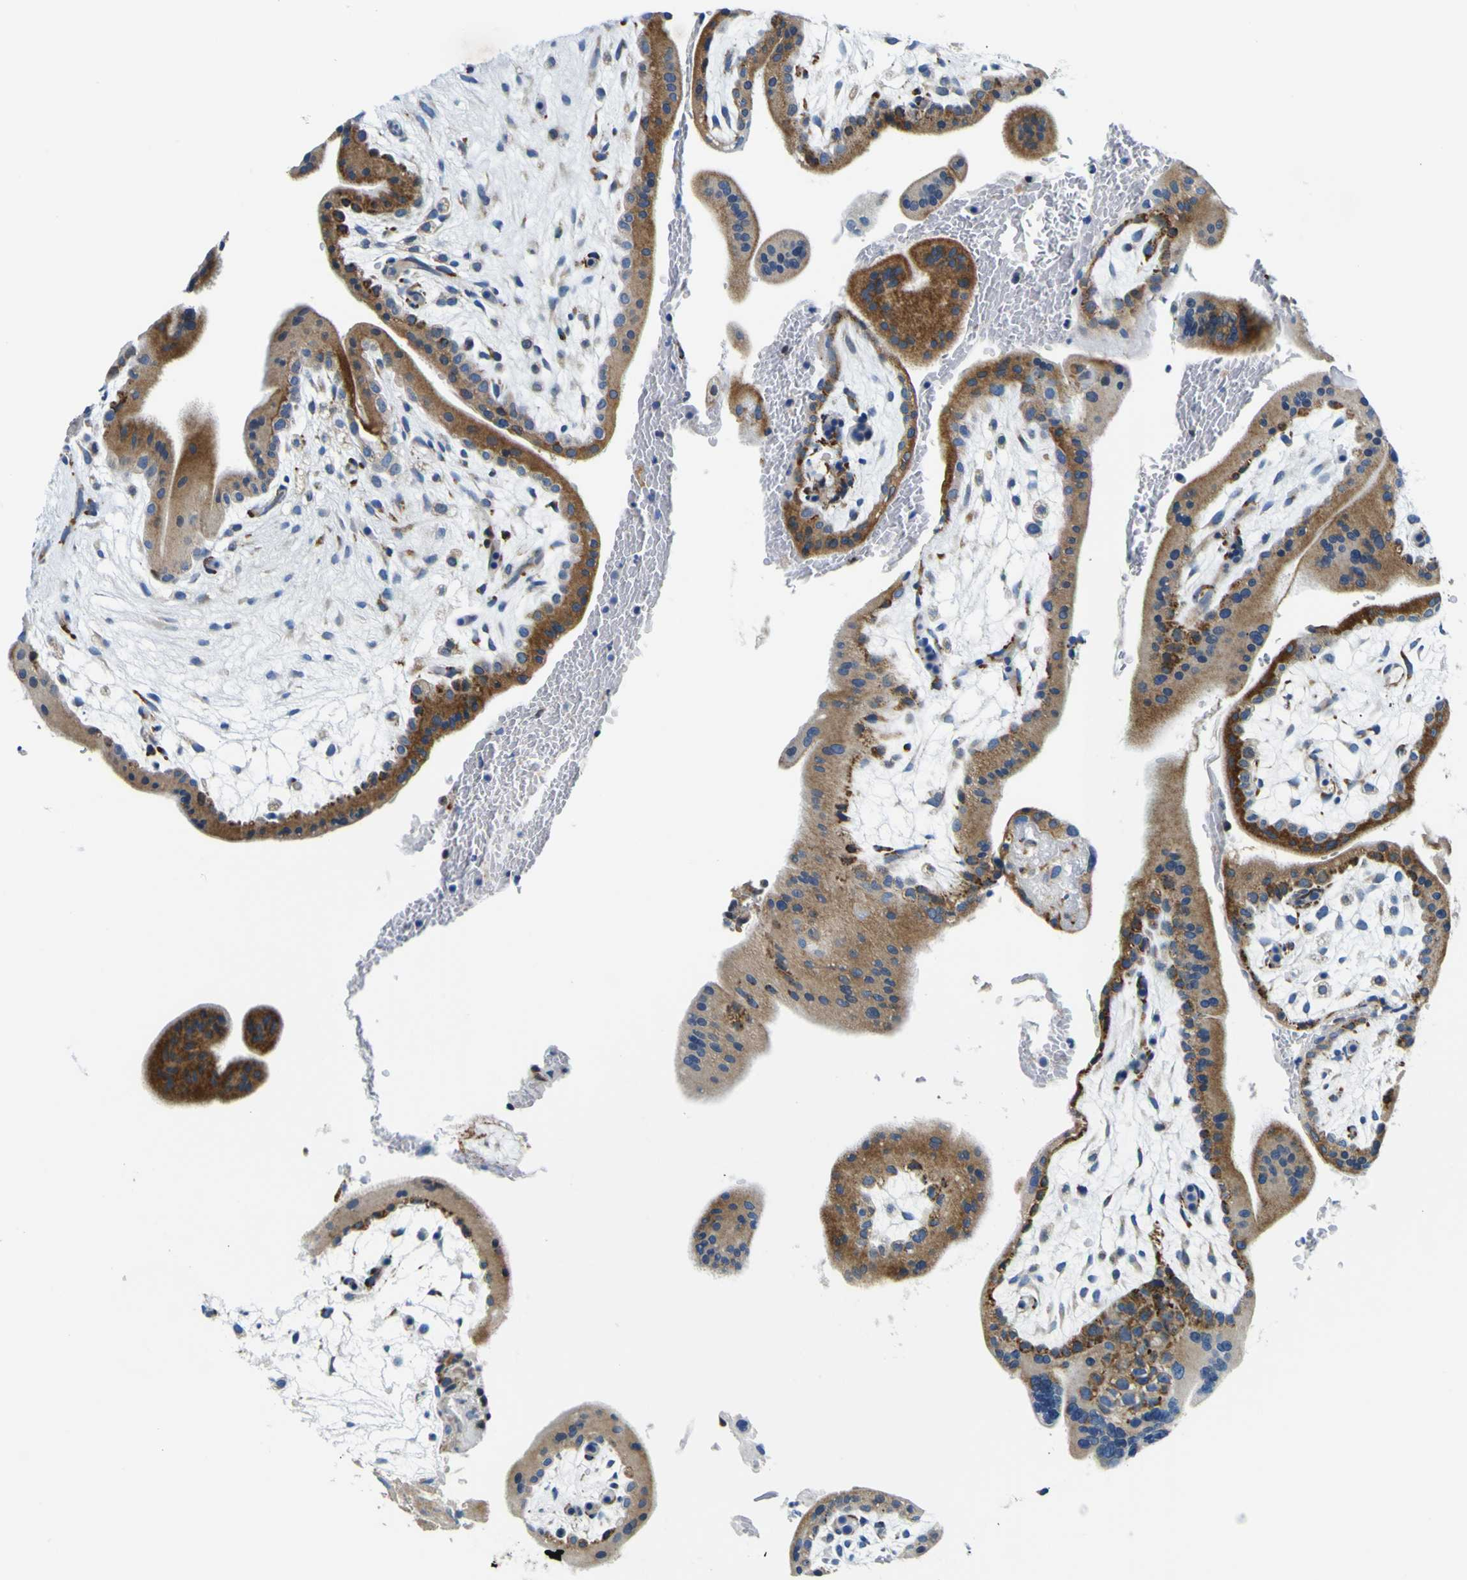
{"staining": {"intensity": "moderate", "quantity": ">75%", "location": "cytoplasmic/membranous"}, "tissue": "placenta", "cell_type": "Trophoblastic cells", "image_type": "normal", "snomed": [{"axis": "morphology", "description": "Normal tissue, NOS"}, {"axis": "topography", "description": "Placenta"}], "caption": "Immunohistochemical staining of normal human placenta reveals medium levels of moderate cytoplasmic/membranous staining in about >75% of trophoblastic cells. (brown staining indicates protein expression, while blue staining denotes nuclei).", "gene": "NLRP3", "patient": {"sex": "female", "age": 35}}